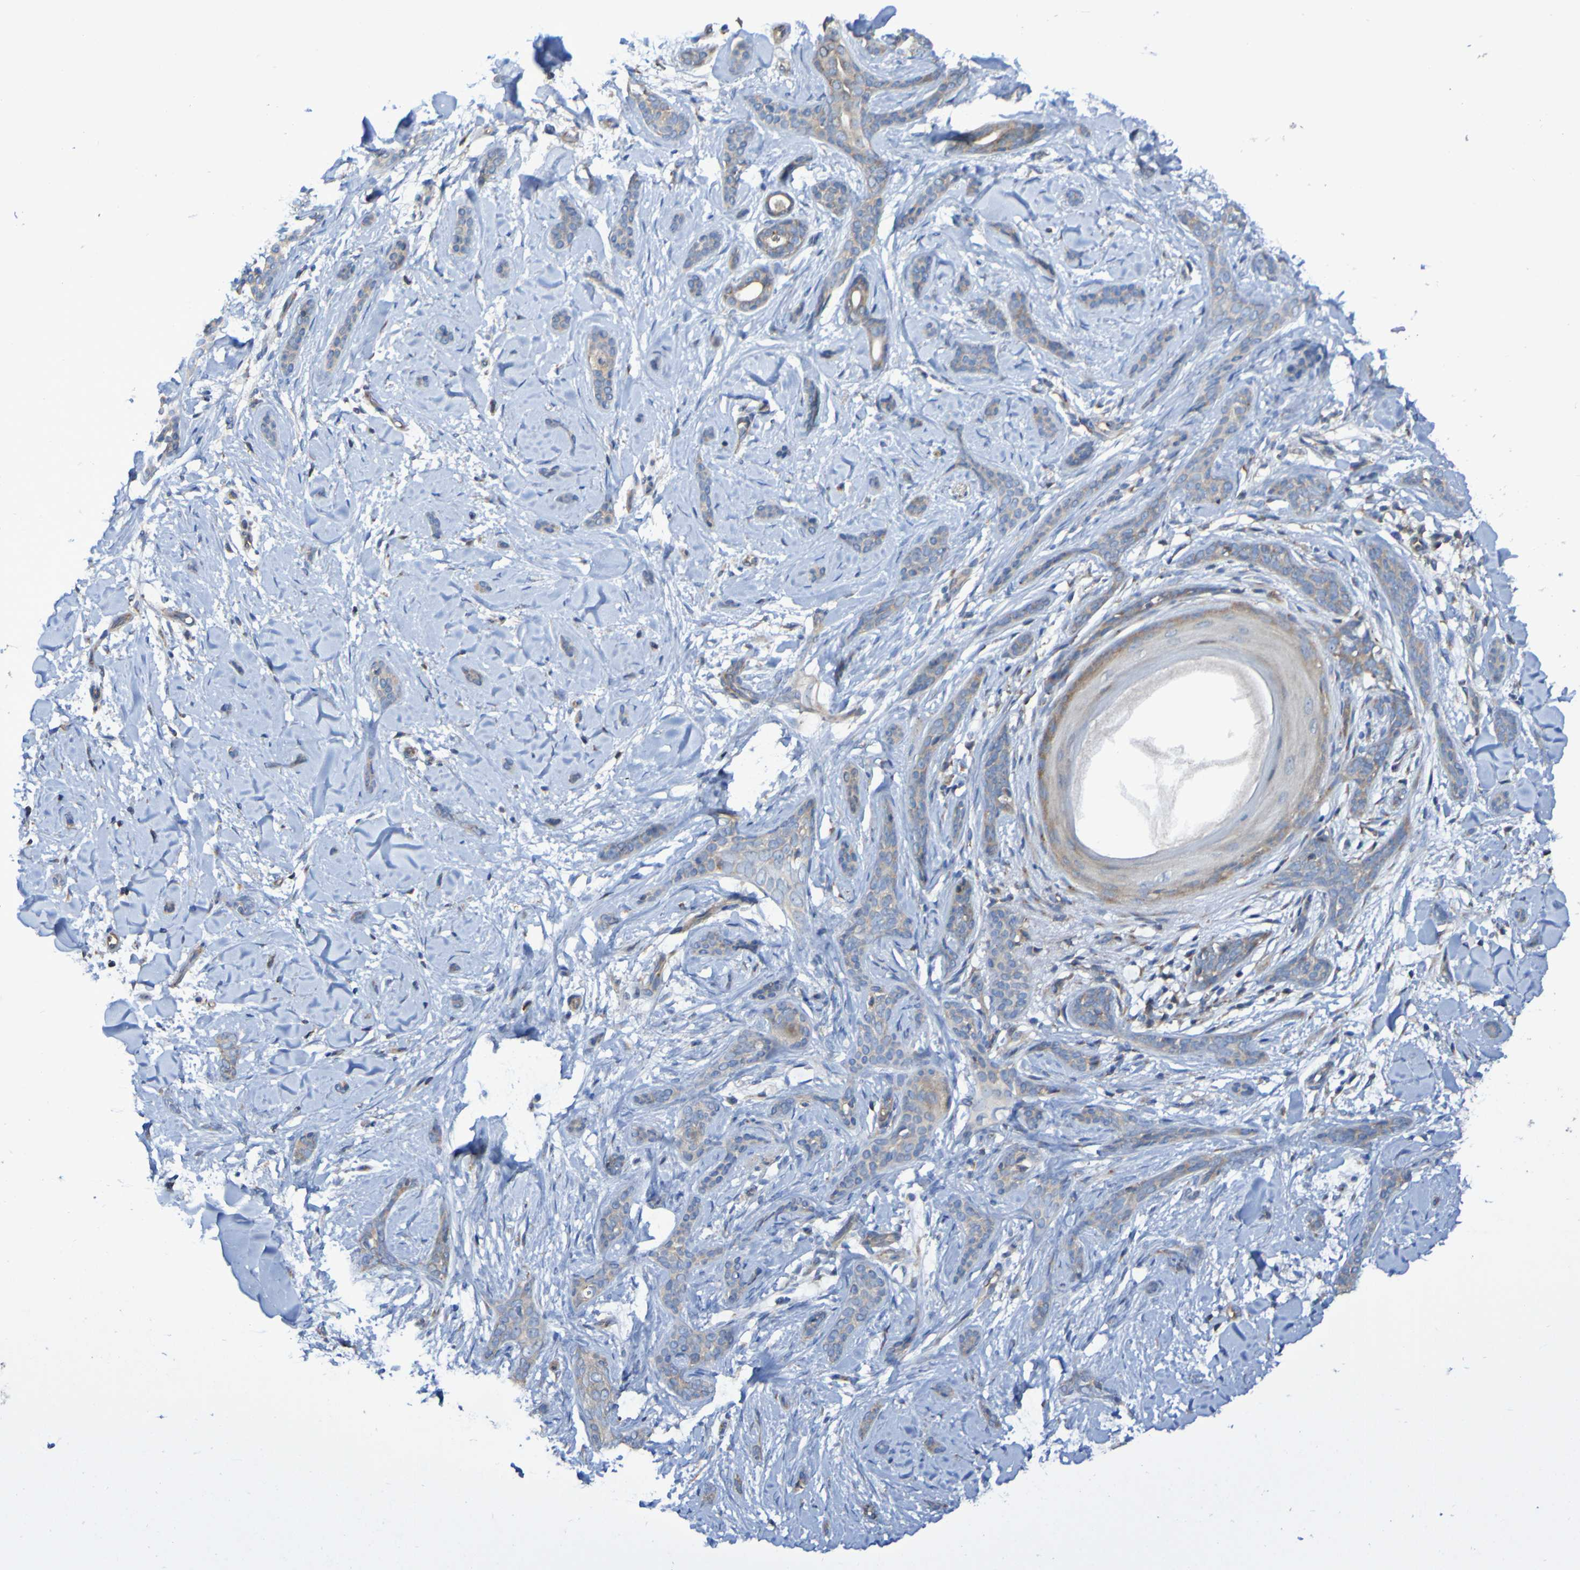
{"staining": {"intensity": "weak", "quantity": ">75%", "location": "cytoplasmic/membranous"}, "tissue": "skin cancer", "cell_type": "Tumor cells", "image_type": "cancer", "snomed": [{"axis": "morphology", "description": "Basal cell carcinoma"}, {"axis": "morphology", "description": "Adnexal tumor, benign"}, {"axis": "topography", "description": "Skin"}], "caption": "Immunohistochemical staining of human skin benign adnexal tumor demonstrates low levels of weak cytoplasmic/membranous protein staining in approximately >75% of tumor cells.", "gene": "LMBRD2", "patient": {"sex": "female", "age": 42}}